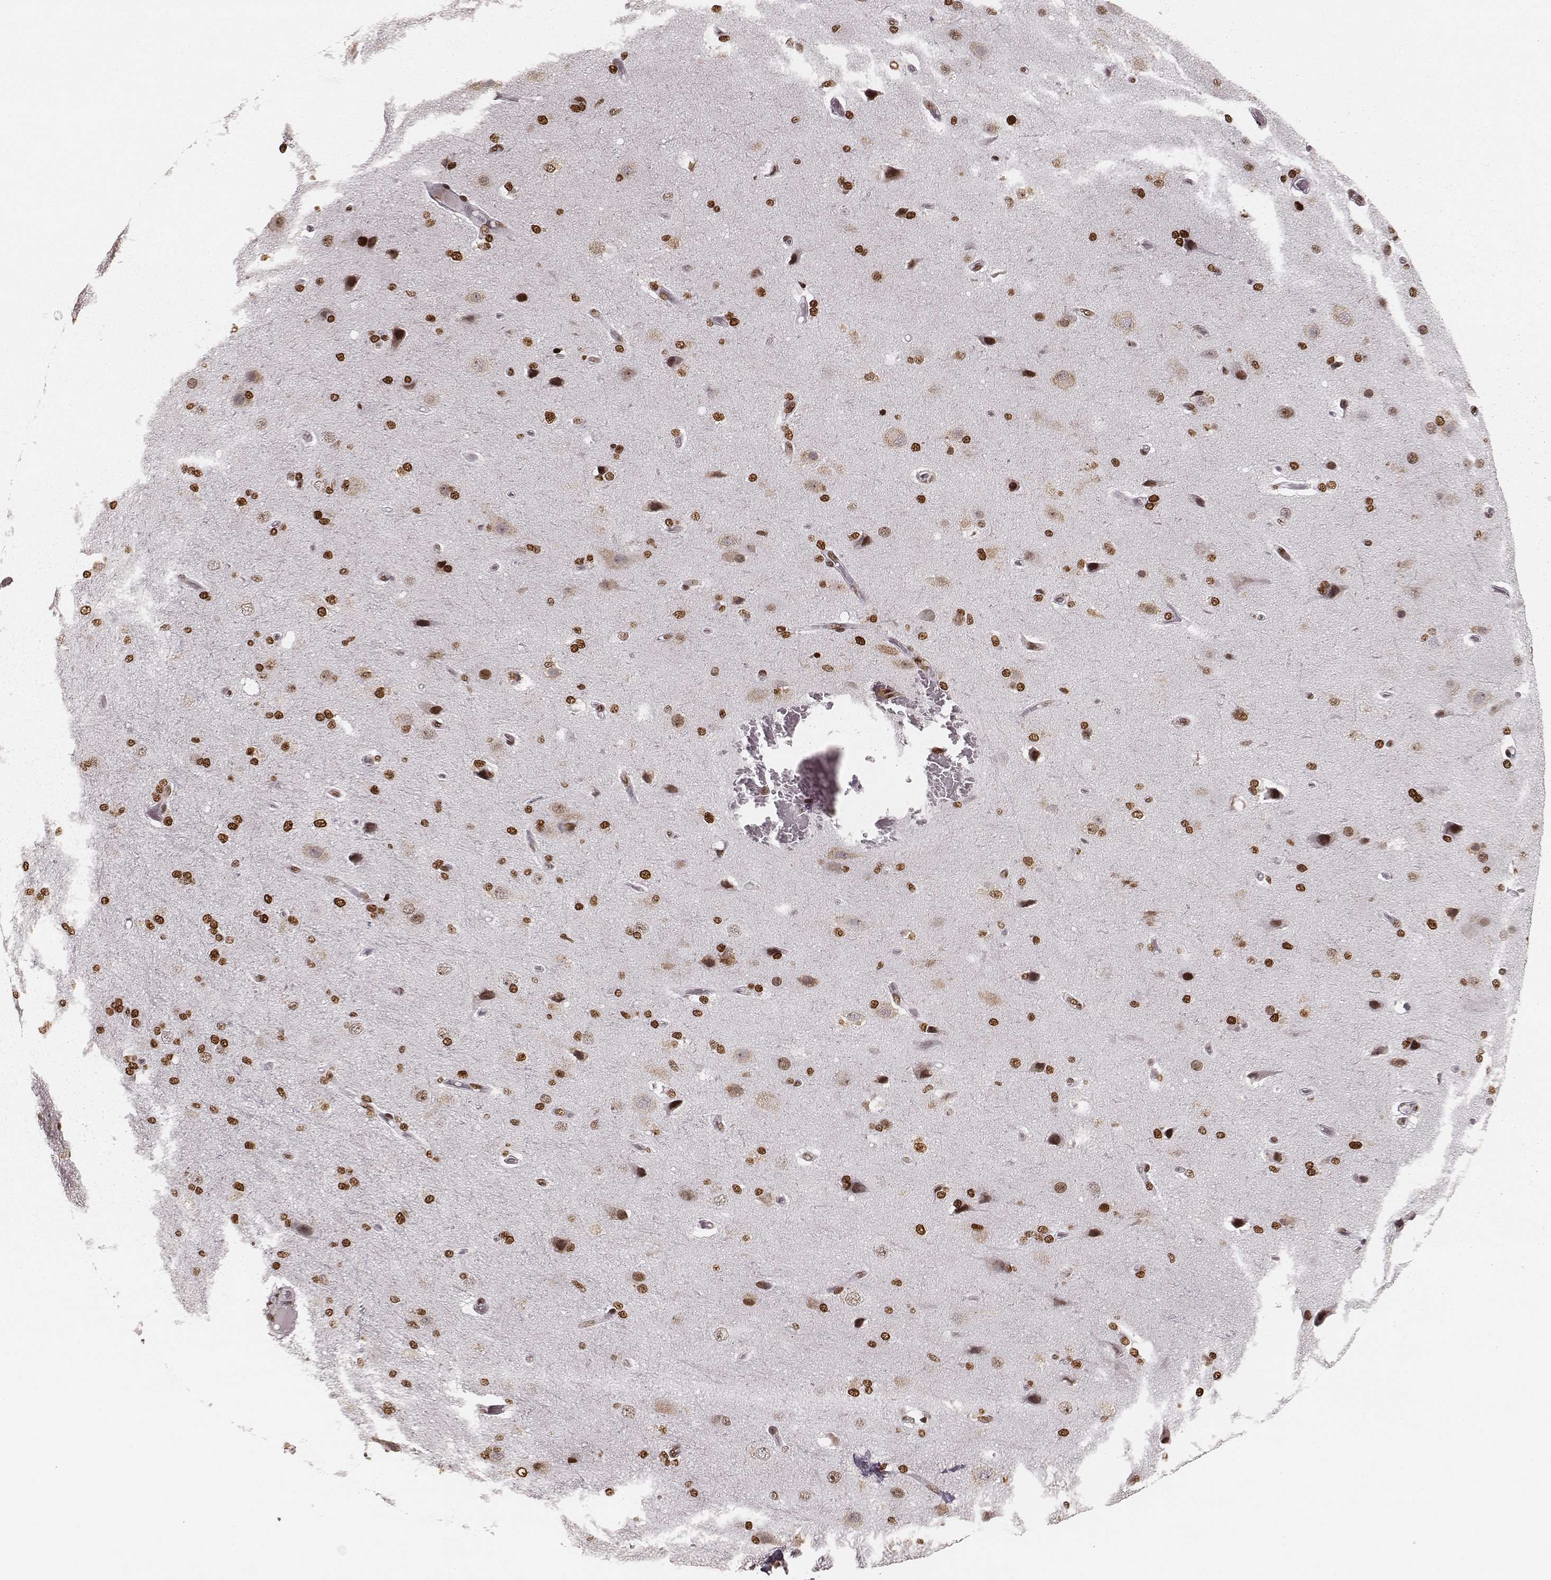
{"staining": {"intensity": "moderate", "quantity": ">75%", "location": "nuclear"}, "tissue": "cerebral cortex", "cell_type": "Endothelial cells", "image_type": "normal", "snomed": [{"axis": "morphology", "description": "Normal tissue, NOS"}, {"axis": "morphology", "description": "Glioma, malignant, High grade"}, {"axis": "topography", "description": "Cerebral cortex"}], "caption": "The immunohistochemical stain highlights moderate nuclear positivity in endothelial cells of benign cerebral cortex. (Brightfield microscopy of DAB IHC at high magnification).", "gene": "PARP1", "patient": {"sex": "male", "age": 77}}